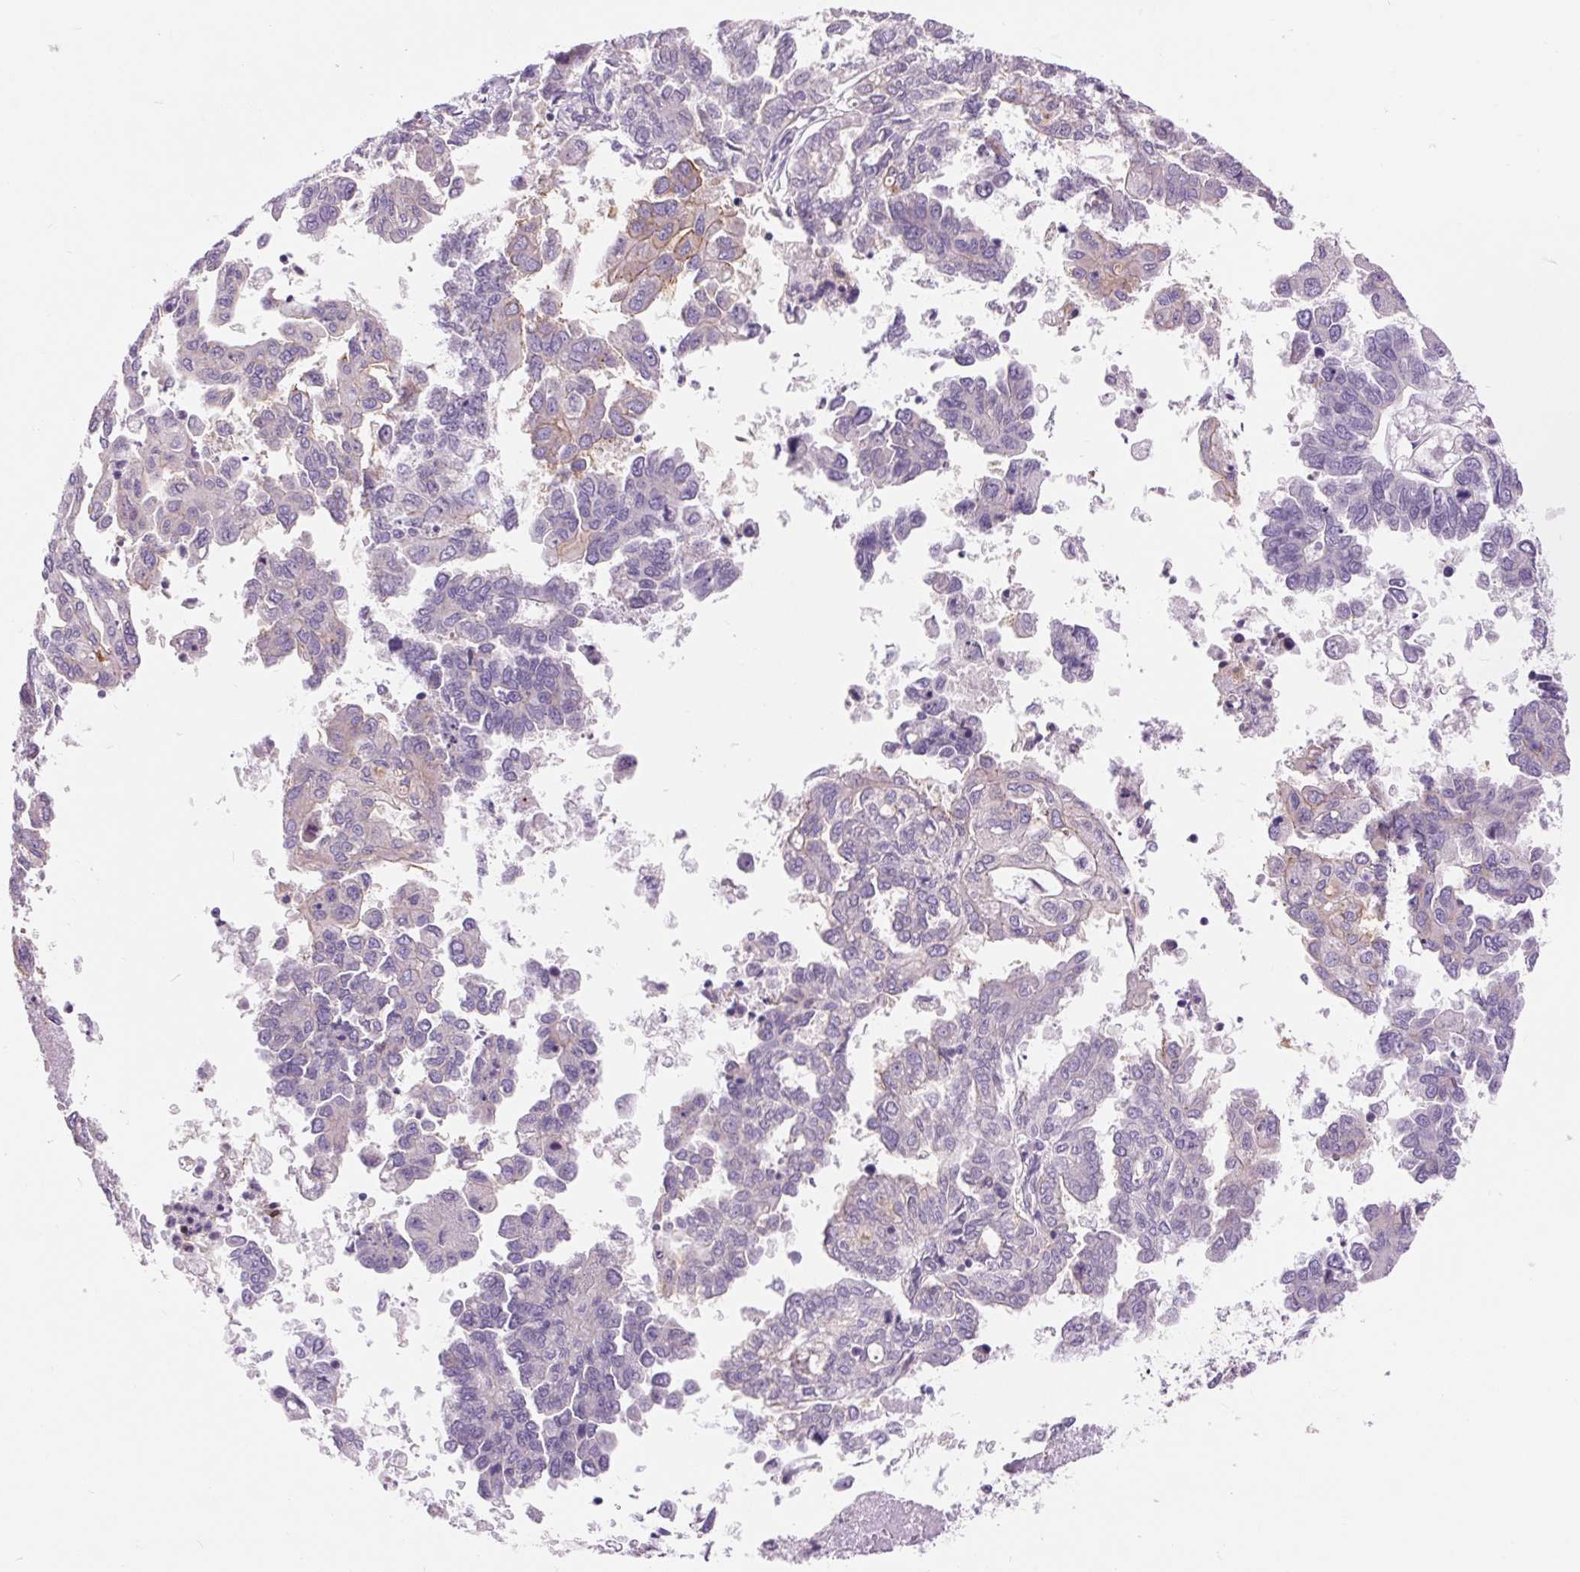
{"staining": {"intensity": "weak", "quantity": "<25%", "location": "cytoplasmic/membranous"}, "tissue": "ovarian cancer", "cell_type": "Tumor cells", "image_type": "cancer", "snomed": [{"axis": "morphology", "description": "Cystadenocarcinoma, serous, NOS"}, {"axis": "topography", "description": "Ovary"}], "caption": "Immunohistochemistry image of human ovarian cancer (serous cystadenocarcinoma) stained for a protein (brown), which demonstrates no staining in tumor cells. The staining was performed using DAB to visualize the protein expression in brown, while the nuclei were stained in blue with hematoxylin (Magnification: 20x).", "gene": "DIXDC1", "patient": {"sex": "female", "age": 53}}